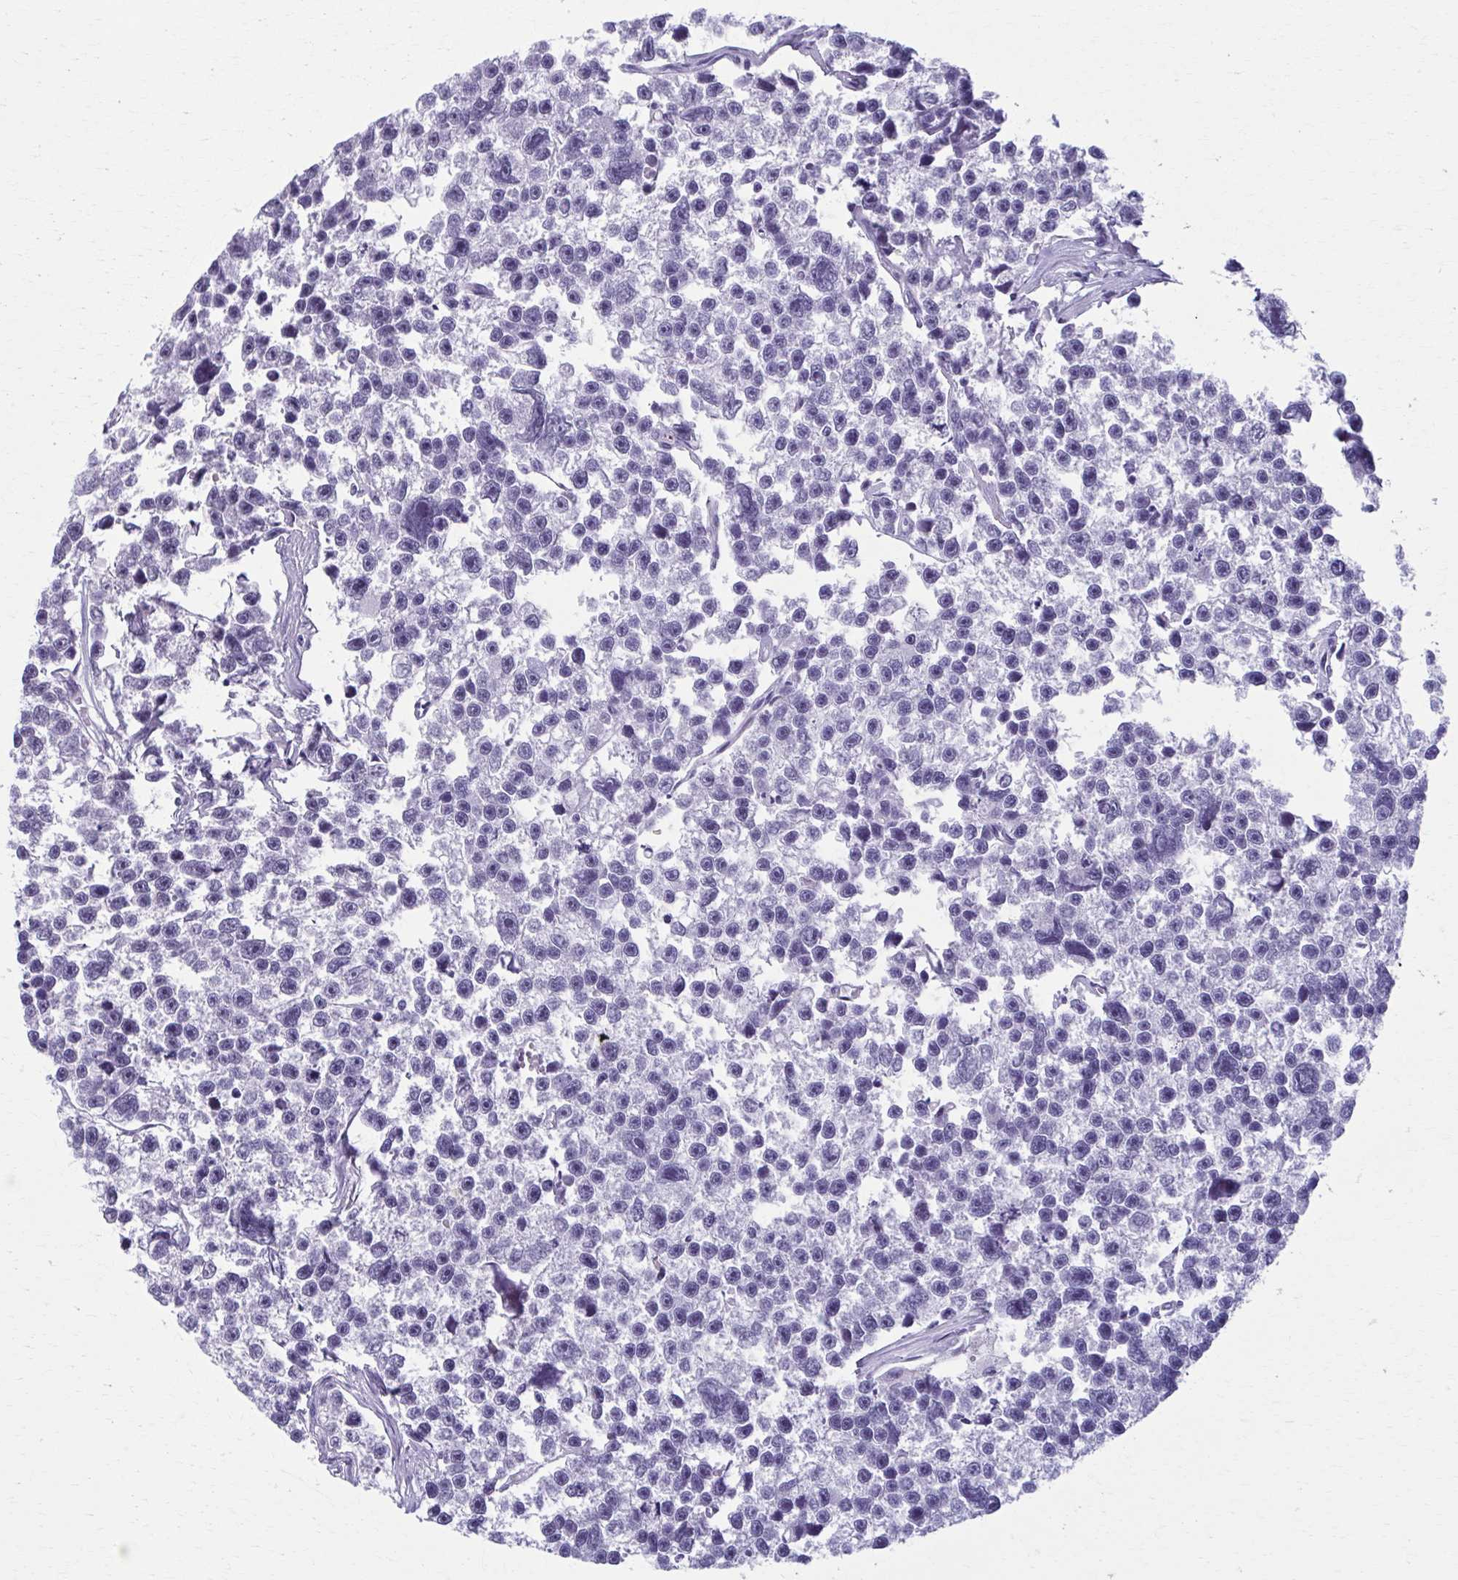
{"staining": {"intensity": "negative", "quantity": "none", "location": "none"}, "tissue": "testis cancer", "cell_type": "Tumor cells", "image_type": "cancer", "snomed": [{"axis": "morphology", "description": "Seminoma, NOS"}, {"axis": "topography", "description": "Testis"}], "caption": "Testis seminoma was stained to show a protein in brown. There is no significant staining in tumor cells.", "gene": "ZNF682", "patient": {"sex": "male", "age": 26}}